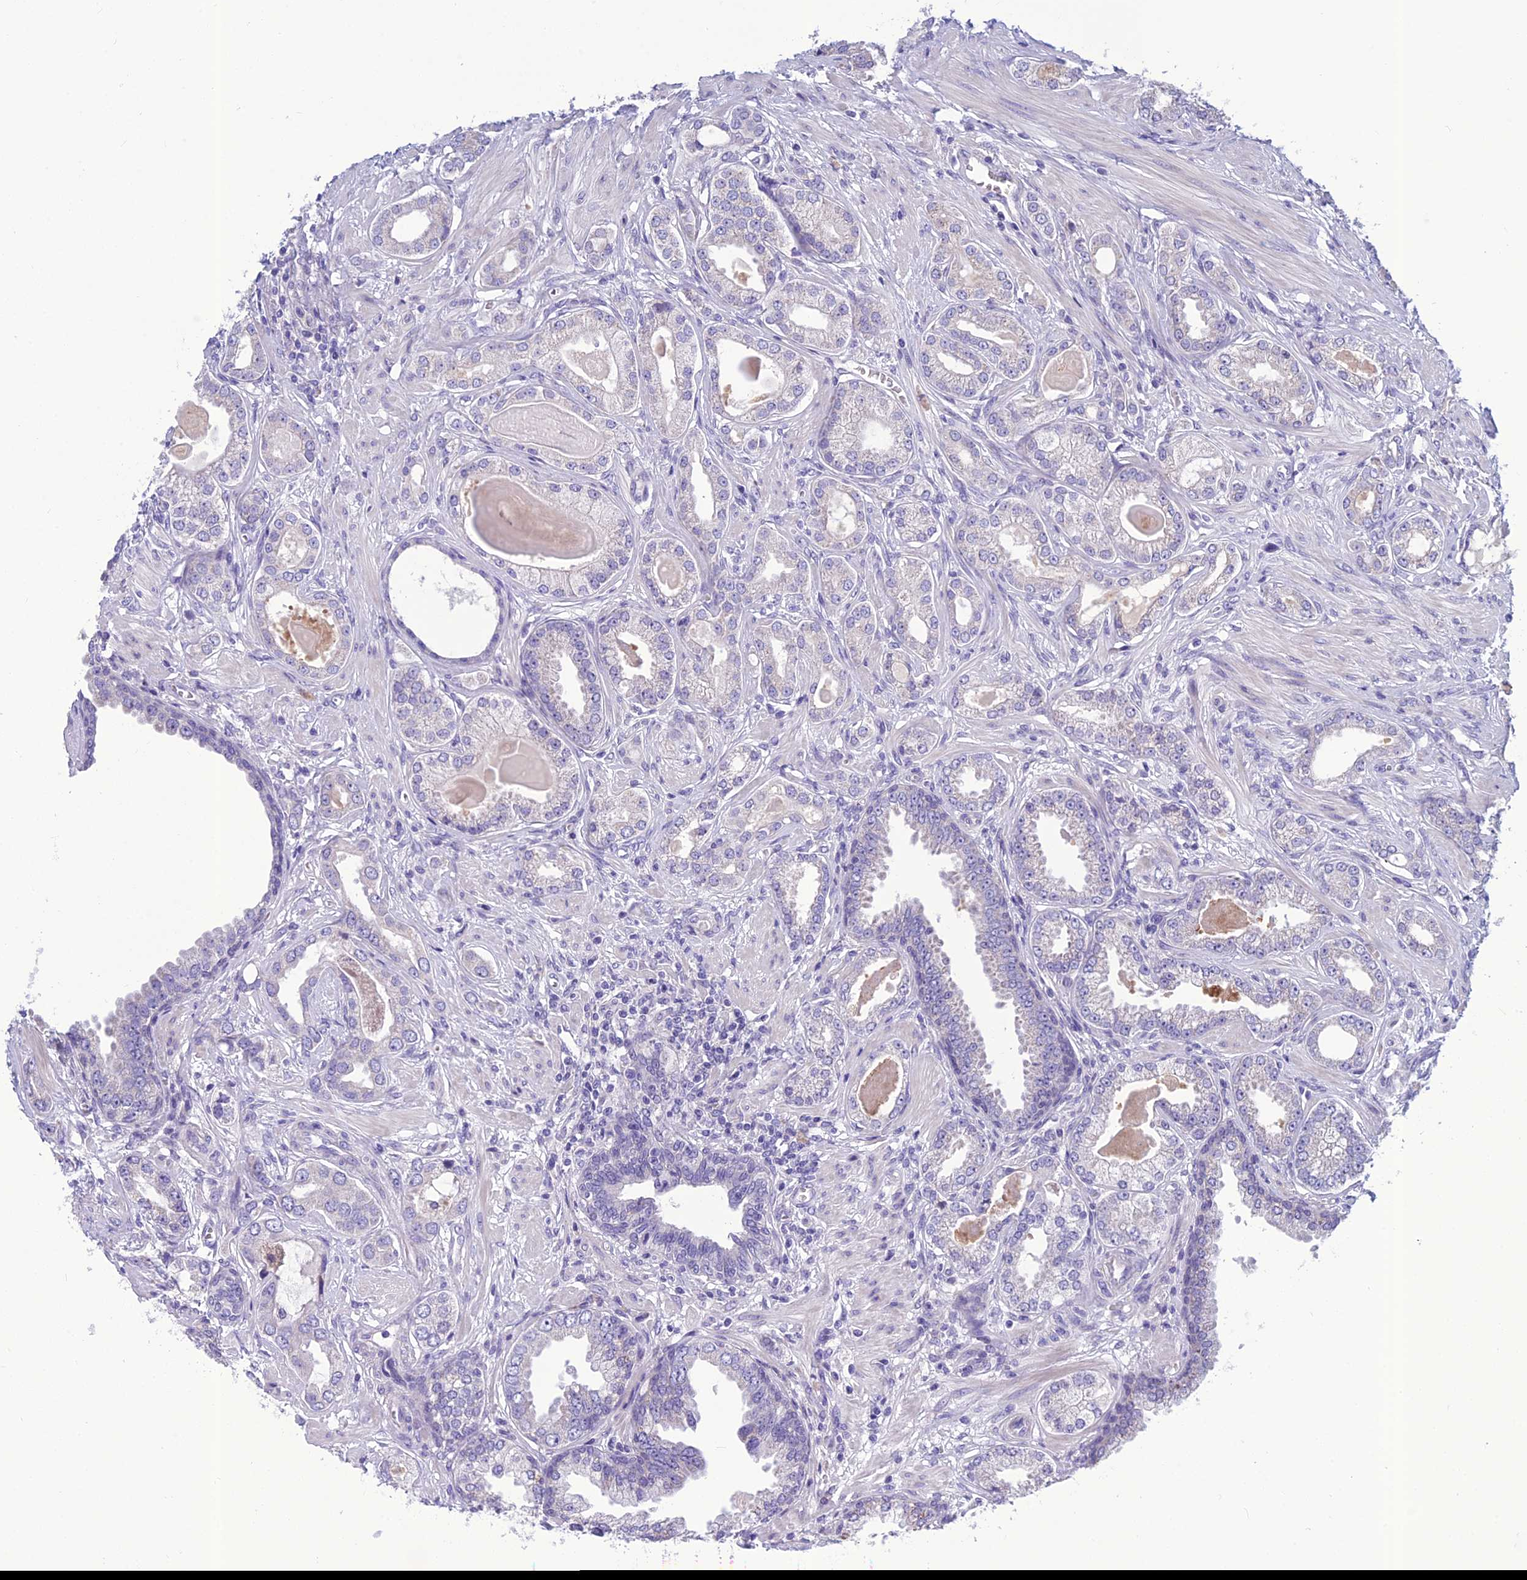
{"staining": {"intensity": "negative", "quantity": "none", "location": "none"}, "tissue": "prostate cancer", "cell_type": "Tumor cells", "image_type": "cancer", "snomed": [{"axis": "morphology", "description": "Adenocarcinoma, Low grade"}, {"axis": "topography", "description": "Prostate"}], "caption": "Protein analysis of prostate cancer exhibits no significant expression in tumor cells.", "gene": "BHMT2", "patient": {"sex": "male", "age": 64}}